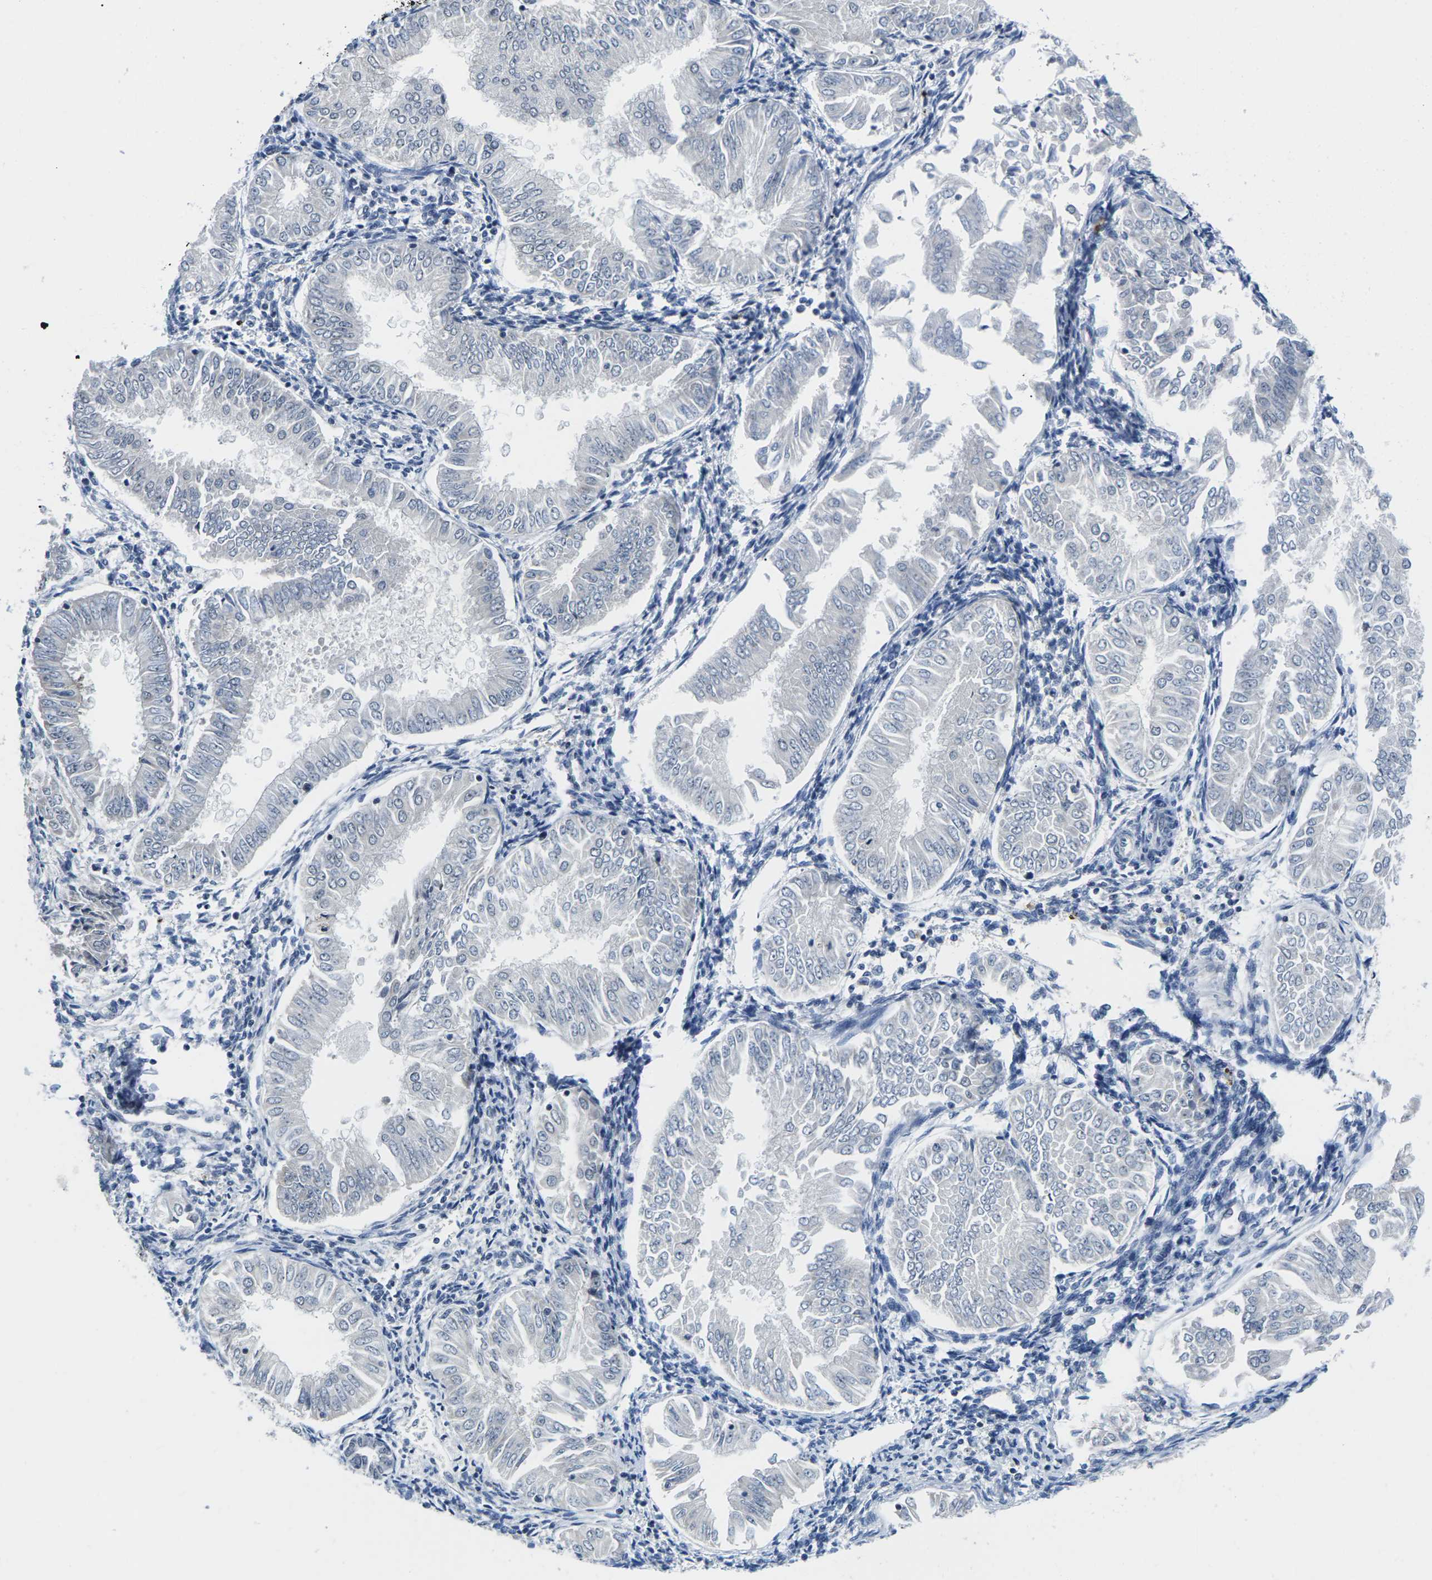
{"staining": {"intensity": "negative", "quantity": "none", "location": "none"}, "tissue": "endometrial cancer", "cell_type": "Tumor cells", "image_type": "cancer", "snomed": [{"axis": "morphology", "description": "Adenocarcinoma, NOS"}, {"axis": "topography", "description": "Endometrium"}], "caption": "This is an immunohistochemistry micrograph of endometrial adenocarcinoma. There is no staining in tumor cells.", "gene": "NSRP1", "patient": {"sex": "female", "age": 53}}